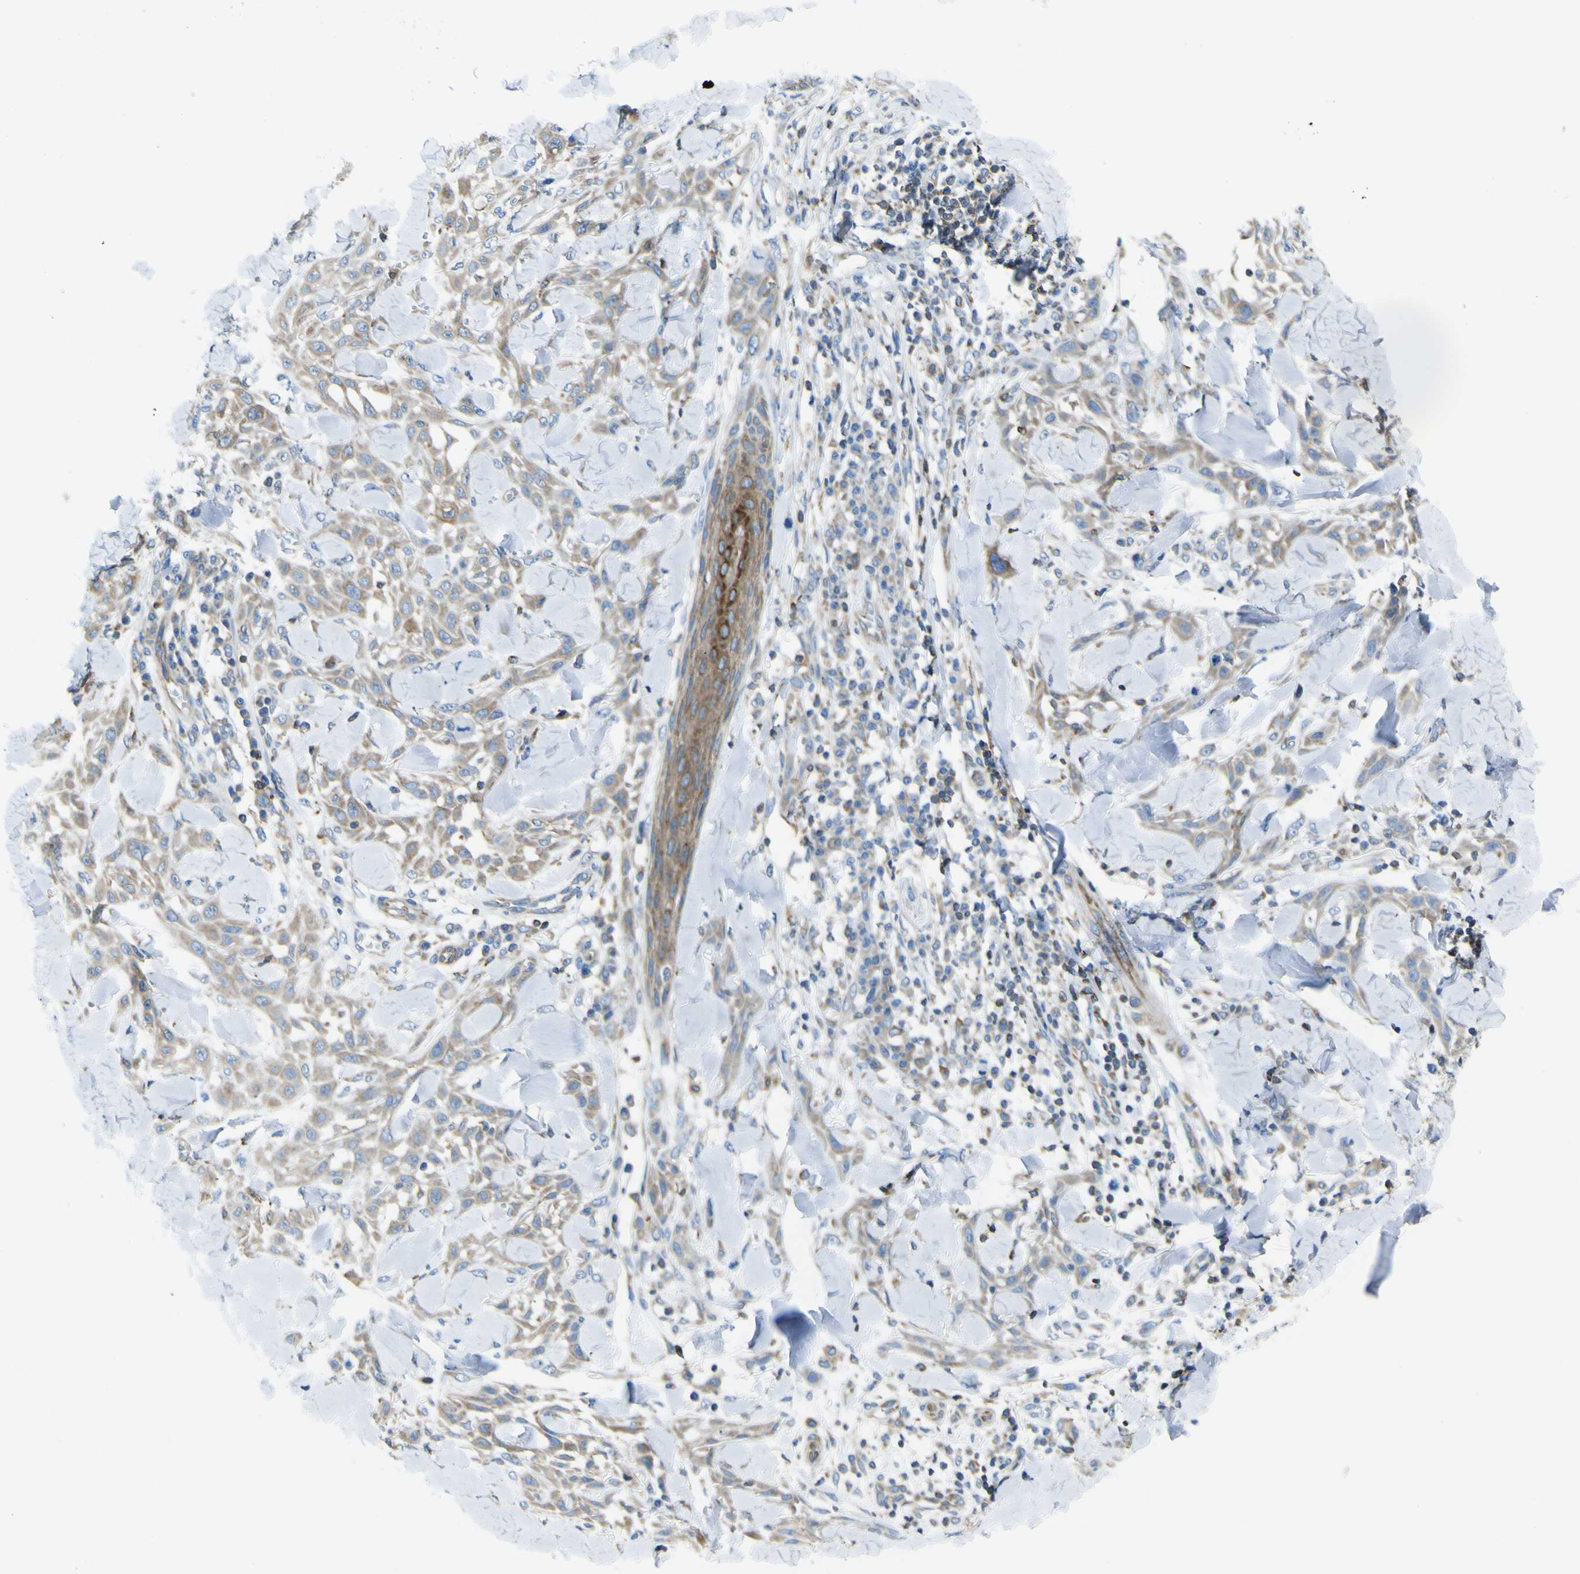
{"staining": {"intensity": "moderate", "quantity": ">75%", "location": "cytoplasmic/membranous"}, "tissue": "skin cancer", "cell_type": "Tumor cells", "image_type": "cancer", "snomed": [{"axis": "morphology", "description": "Squamous cell carcinoma, NOS"}, {"axis": "topography", "description": "Skin"}], "caption": "High-magnification brightfield microscopy of squamous cell carcinoma (skin) stained with DAB (3,3'-diaminobenzidine) (brown) and counterstained with hematoxylin (blue). tumor cells exhibit moderate cytoplasmic/membranous expression is appreciated in approximately>75% of cells. (Brightfield microscopy of DAB IHC at high magnification).", "gene": "STIM1", "patient": {"sex": "male", "age": 24}}